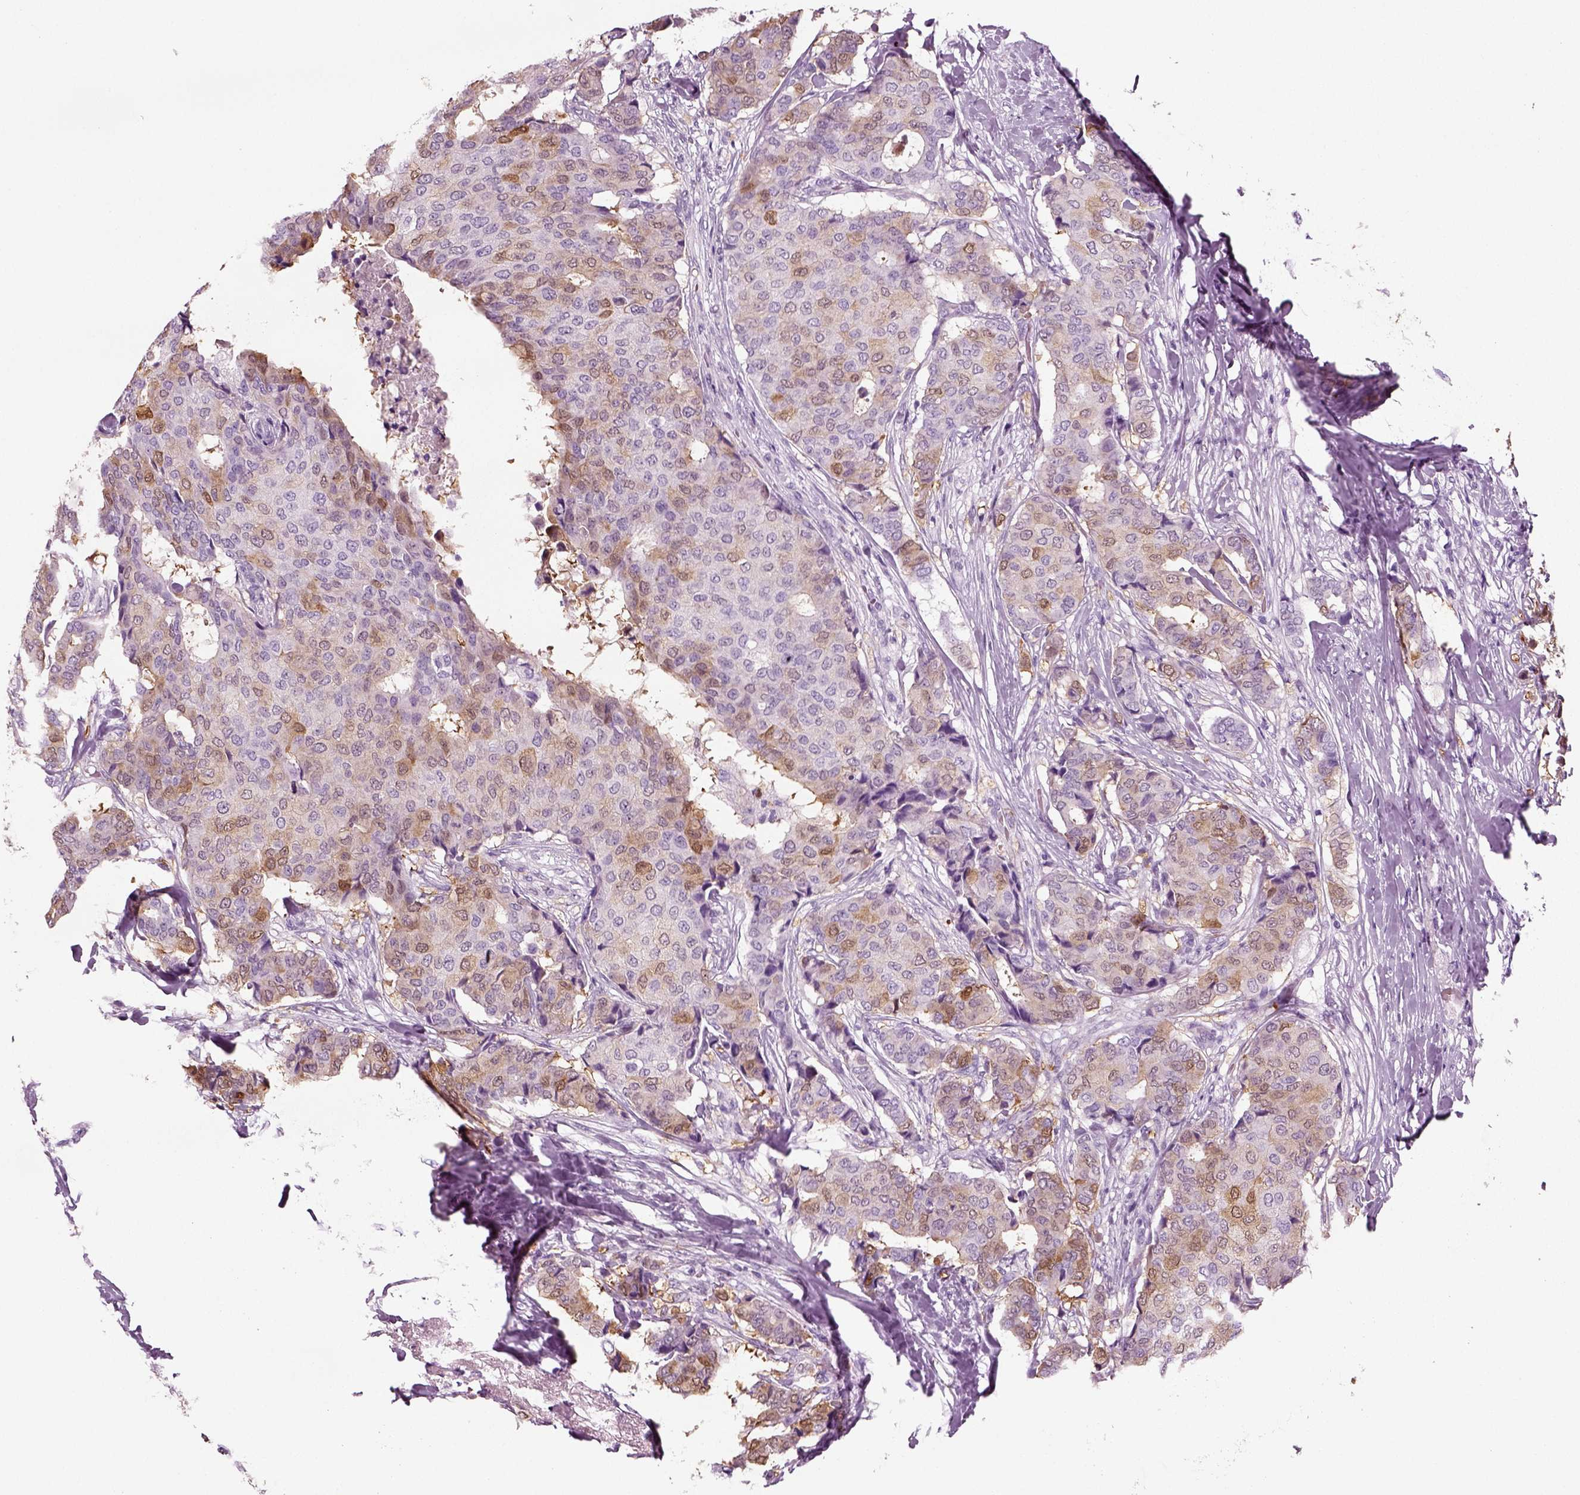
{"staining": {"intensity": "moderate", "quantity": "<25%", "location": "cytoplasmic/membranous"}, "tissue": "breast cancer", "cell_type": "Tumor cells", "image_type": "cancer", "snomed": [{"axis": "morphology", "description": "Duct carcinoma"}, {"axis": "topography", "description": "Breast"}], "caption": "Immunohistochemical staining of human breast cancer displays low levels of moderate cytoplasmic/membranous positivity in about <25% of tumor cells.", "gene": "CRABP1", "patient": {"sex": "female", "age": 75}}